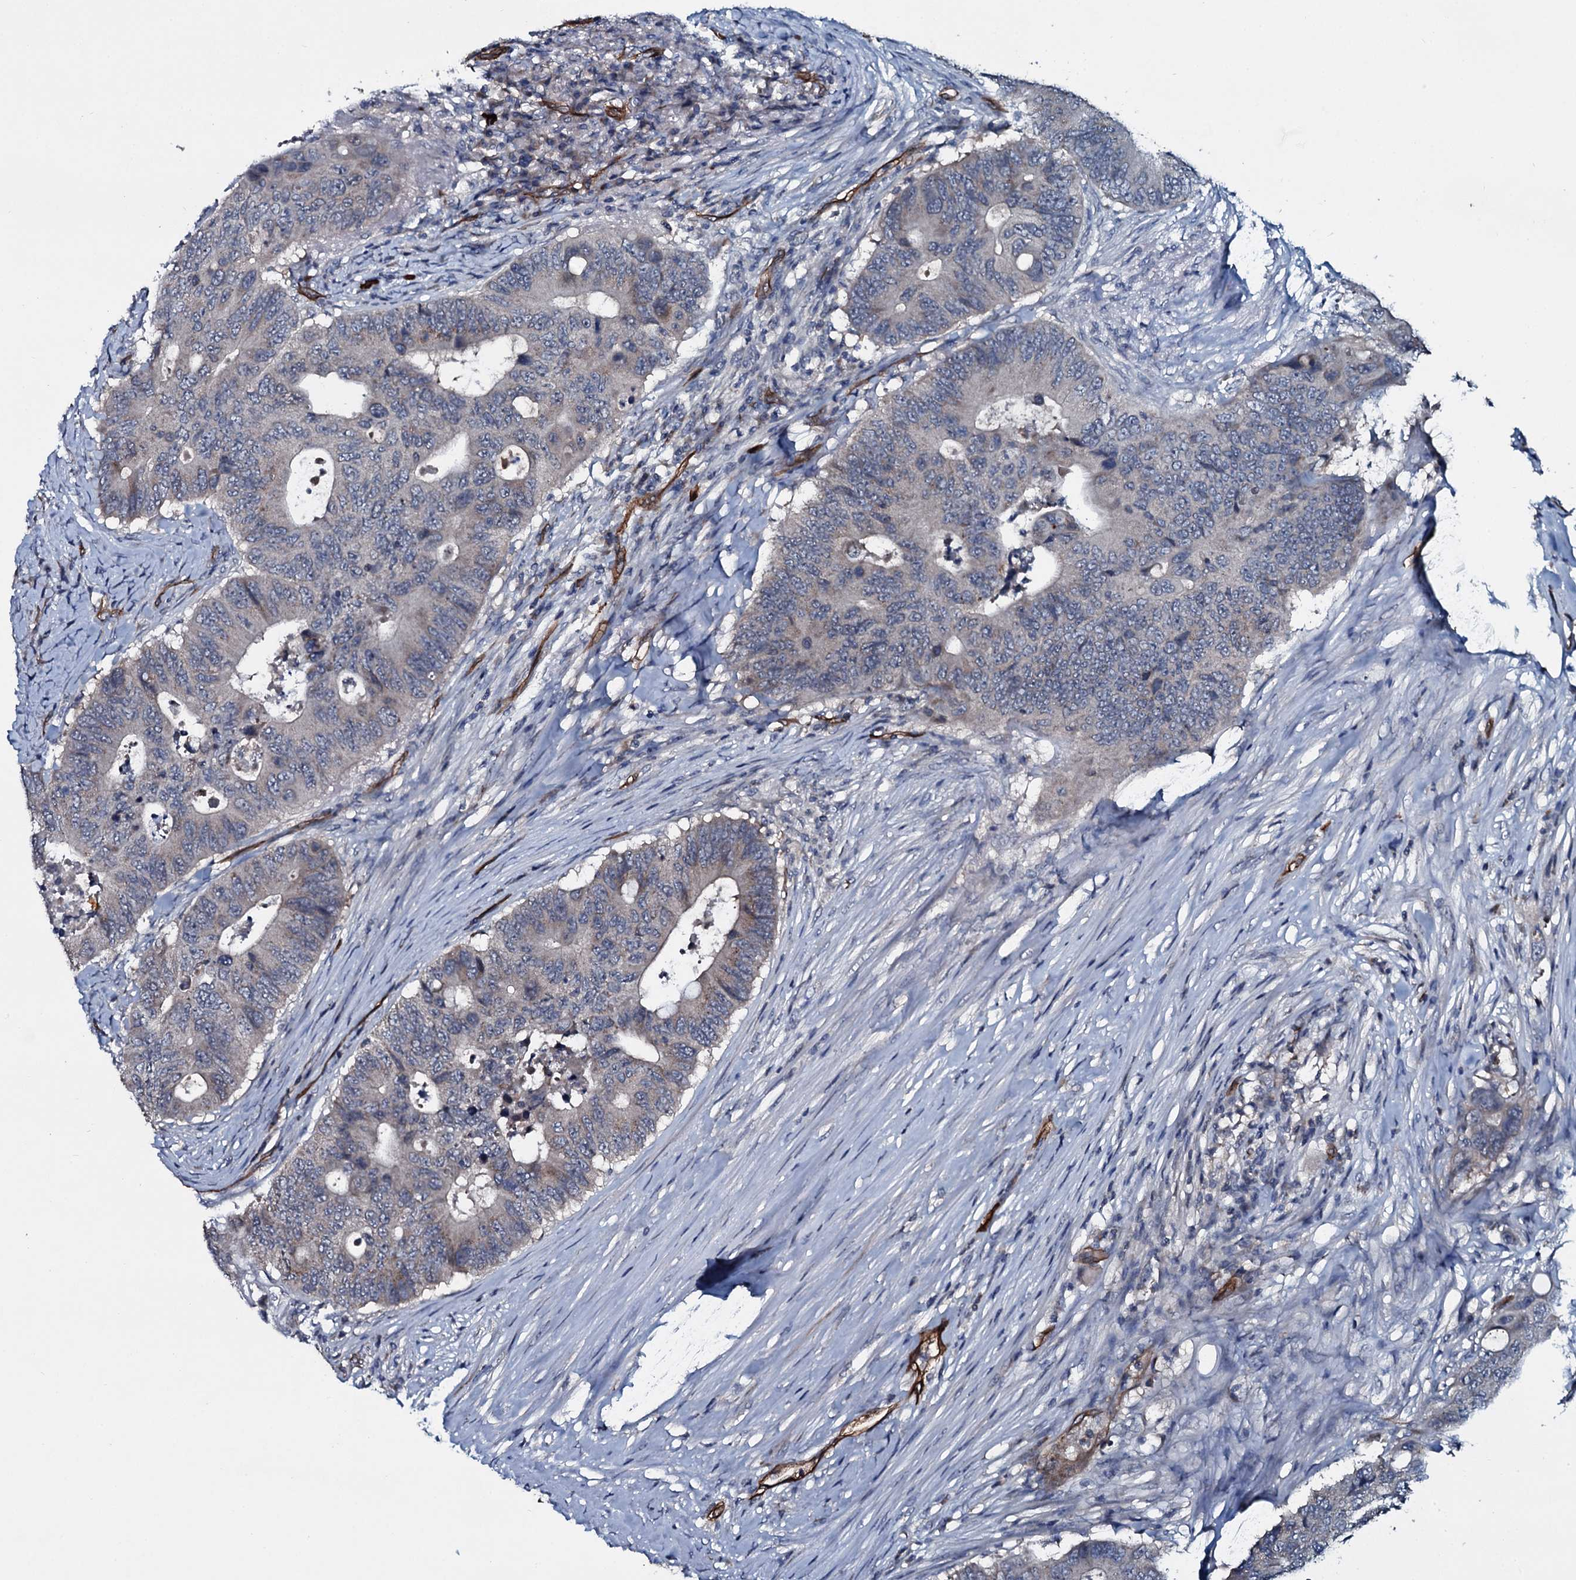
{"staining": {"intensity": "weak", "quantity": "<25%", "location": "cytoplasmic/membranous"}, "tissue": "colorectal cancer", "cell_type": "Tumor cells", "image_type": "cancer", "snomed": [{"axis": "morphology", "description": "Adenocarcinoma, NOS"}, {"axis": "topography", "description": "Colon"}], "caption": "Tumor cells show no significant protein positivity in colorectal cancer (adenocarcinoma).", "gene": "CLEC14A", "patient": {"sex": "male", "age": 71}}